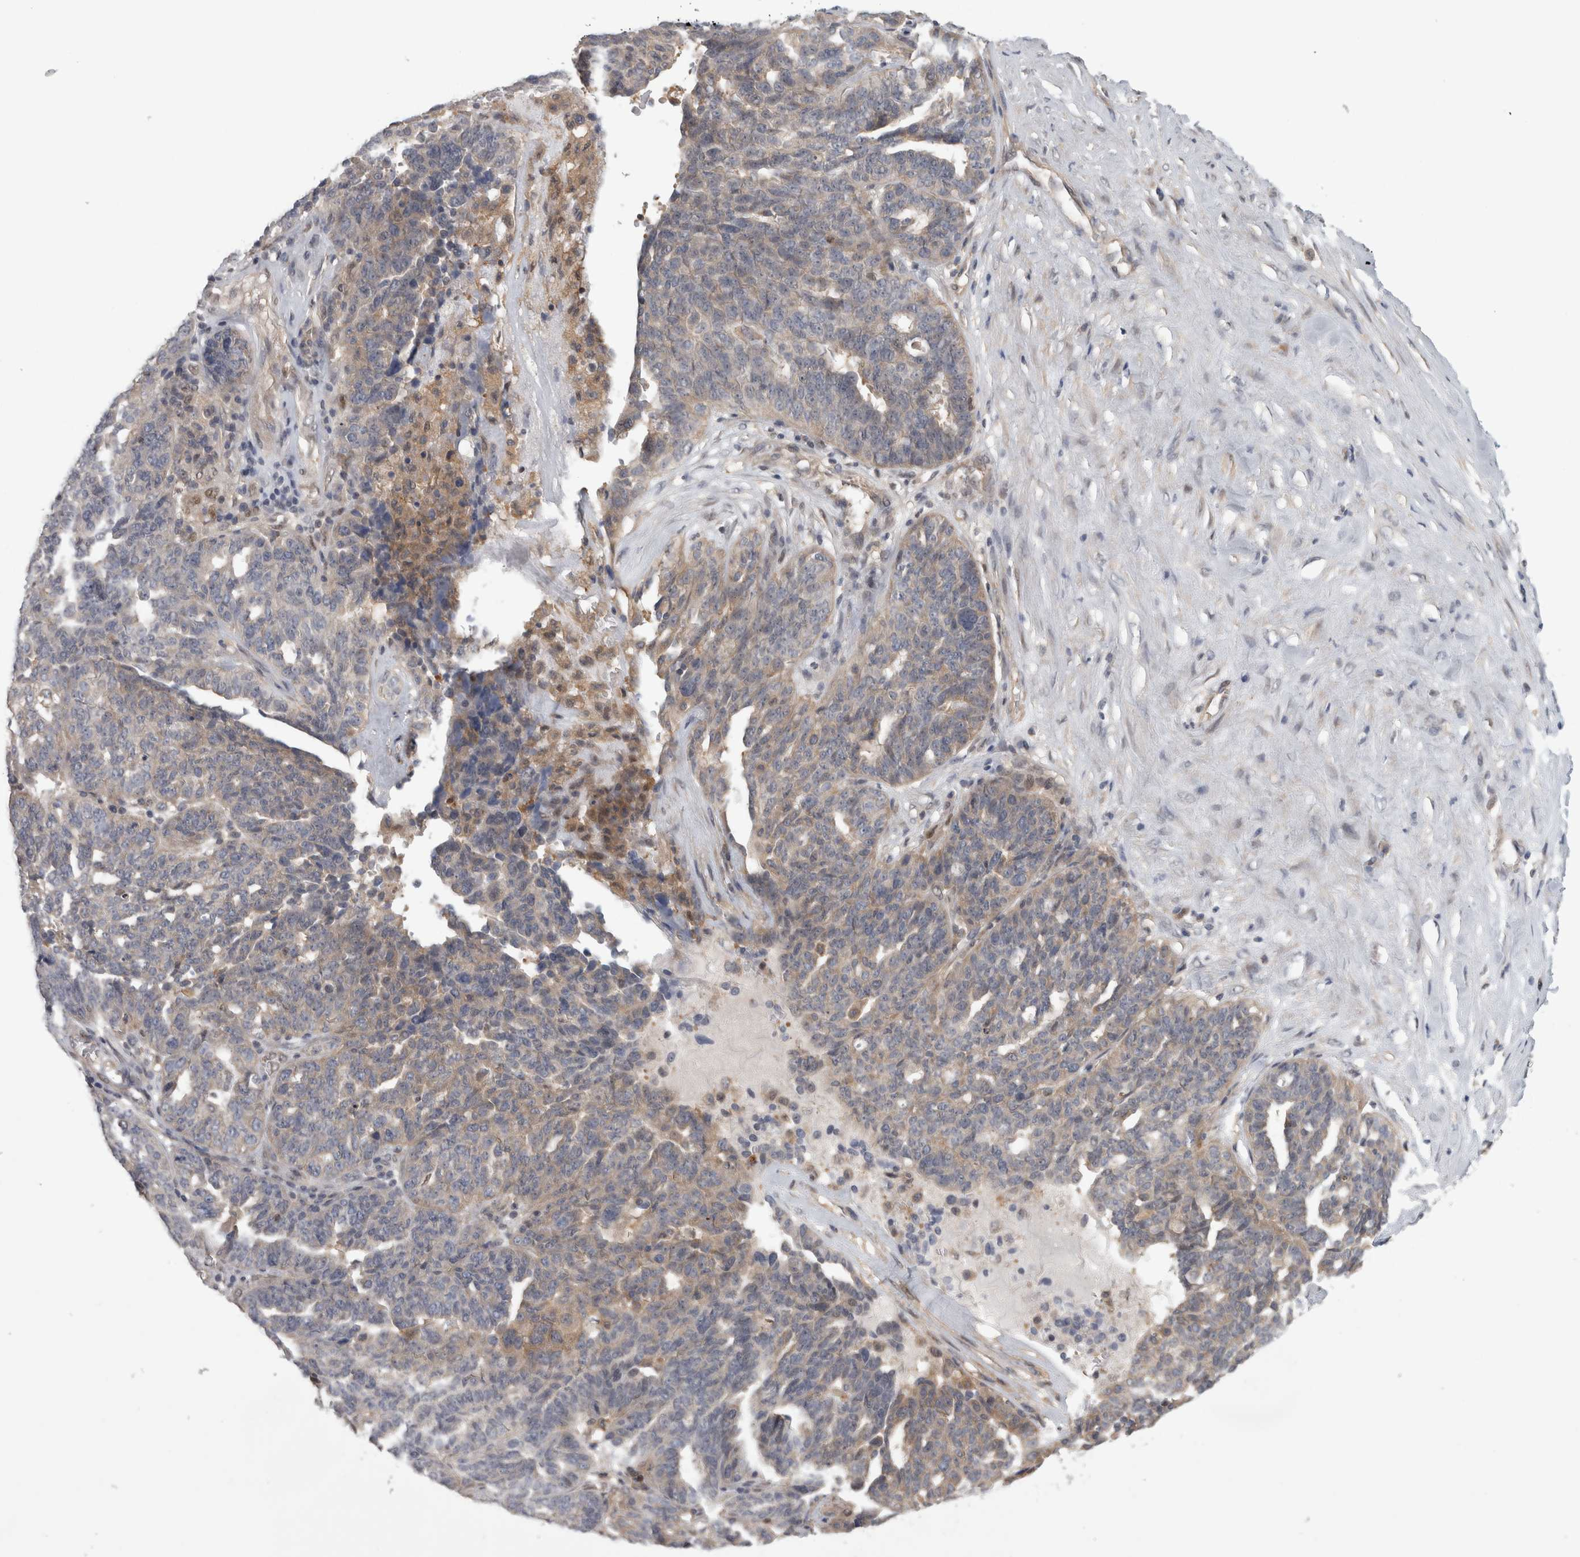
{"staining": {"intensity": "weak", "quantity": "25%-75%", "location": "cytoplasmic/membranous"}, "tissue": "ovarian cancer", "cell_type": "Tumor cells", "image_type": "cancer", "snomed": [{"axis": "morphology", "description": "Cystadenocarcinoma, serous, NOS"}, {"axis": "topography", "description": "Ovary"}], "caption": "Ovarian serous cystadenocarcinoma was stained to show a protein in brown. There is low levels of weak cytoplasmic/membranous positivity in about 25%-75% of tumor cells. Immunohistochemistry stains the protein in brown and the nuclei are stained blue.", "gene": "PIGP", "patient": {"sex": "female", "age": 59}}